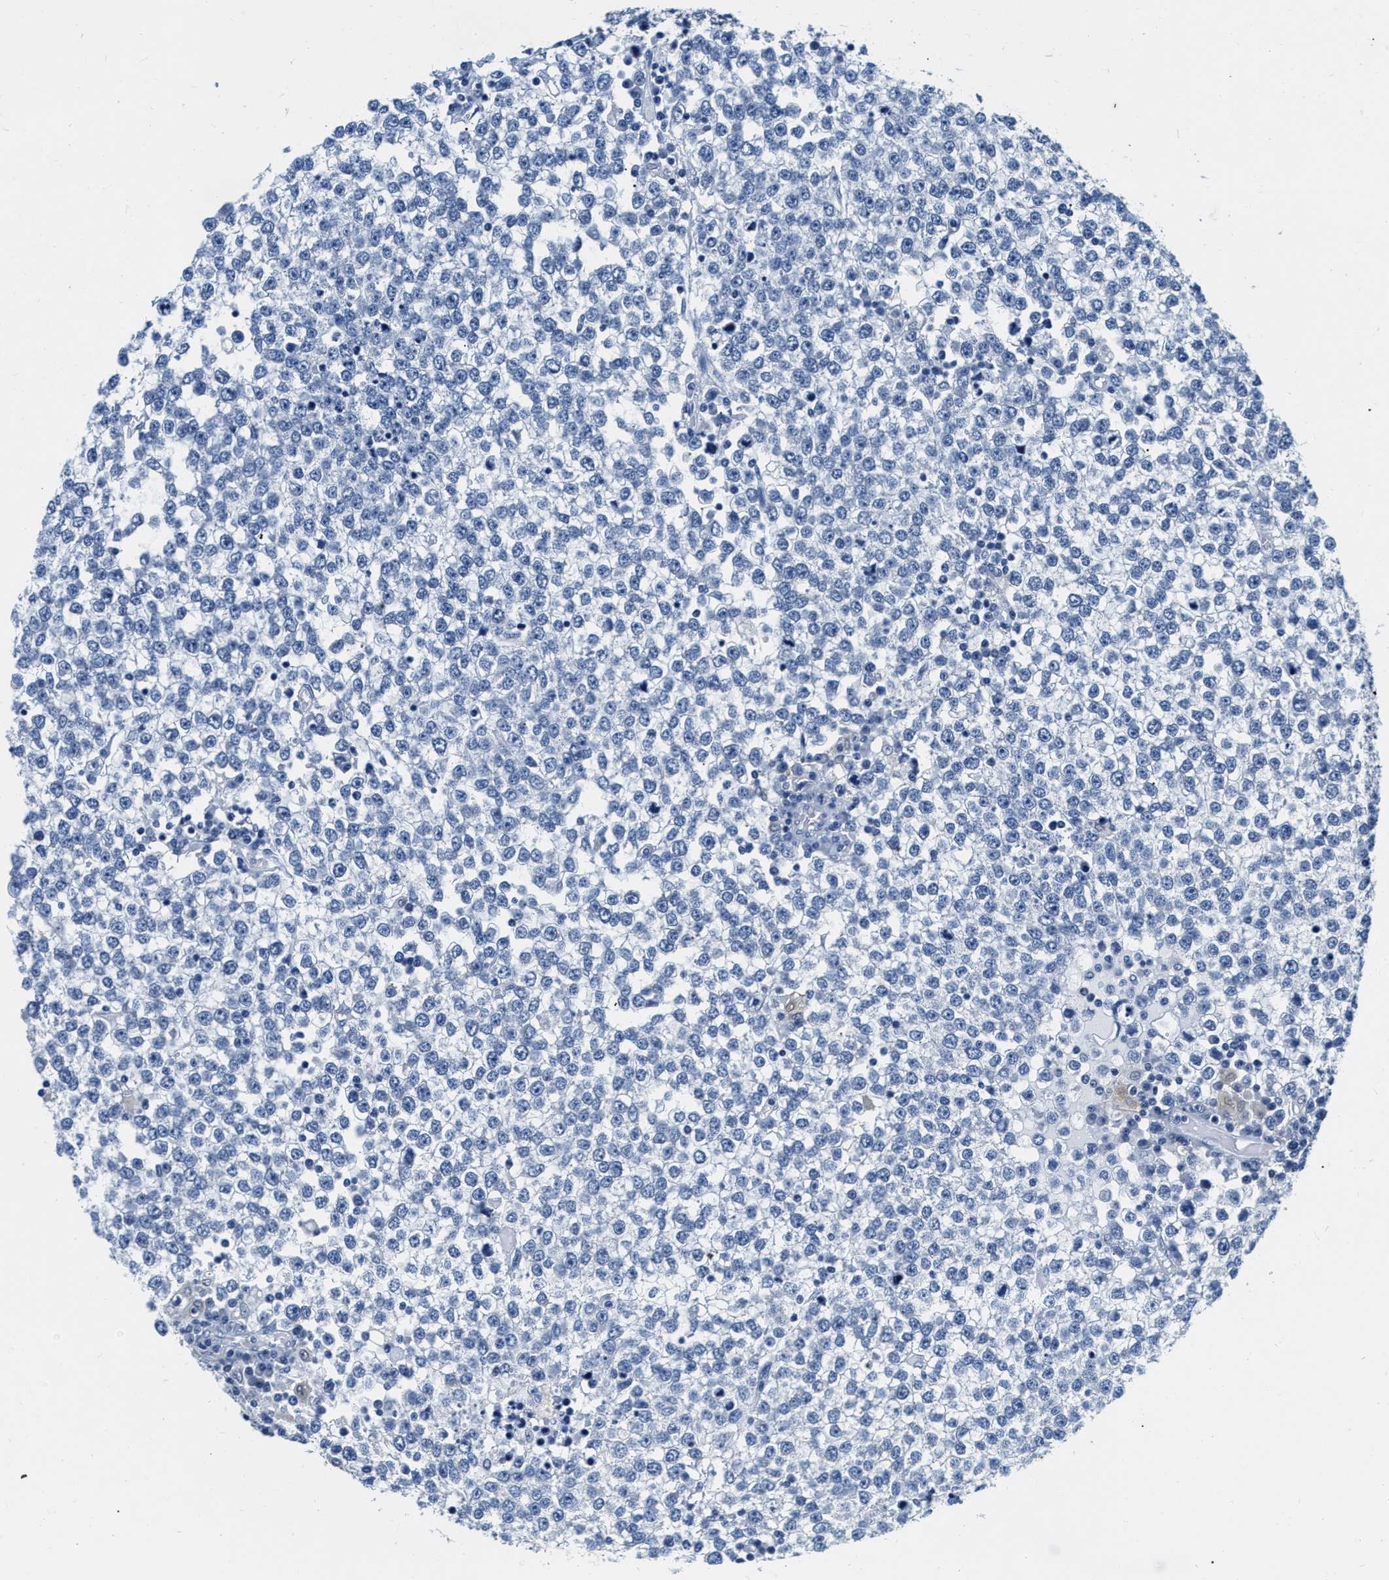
{"staining": {"intensity": "negative", "quantity": "none", "location": "none"}, "tissue": "testis cancer", "cell_type": "Tumor cells", "image_type": "cancer", "snomed": [{"axis": "morphology", "description": "Seminoma, NOS"}, {"axis": "topography", "description": "Testis"}], "caption": "An image of testis cancer (seminoma) stained for a protein exhibits no brown staining in tumor cells.", "gene": "EIF2AK2", "patient": {"sex": "male", "age": 65}}